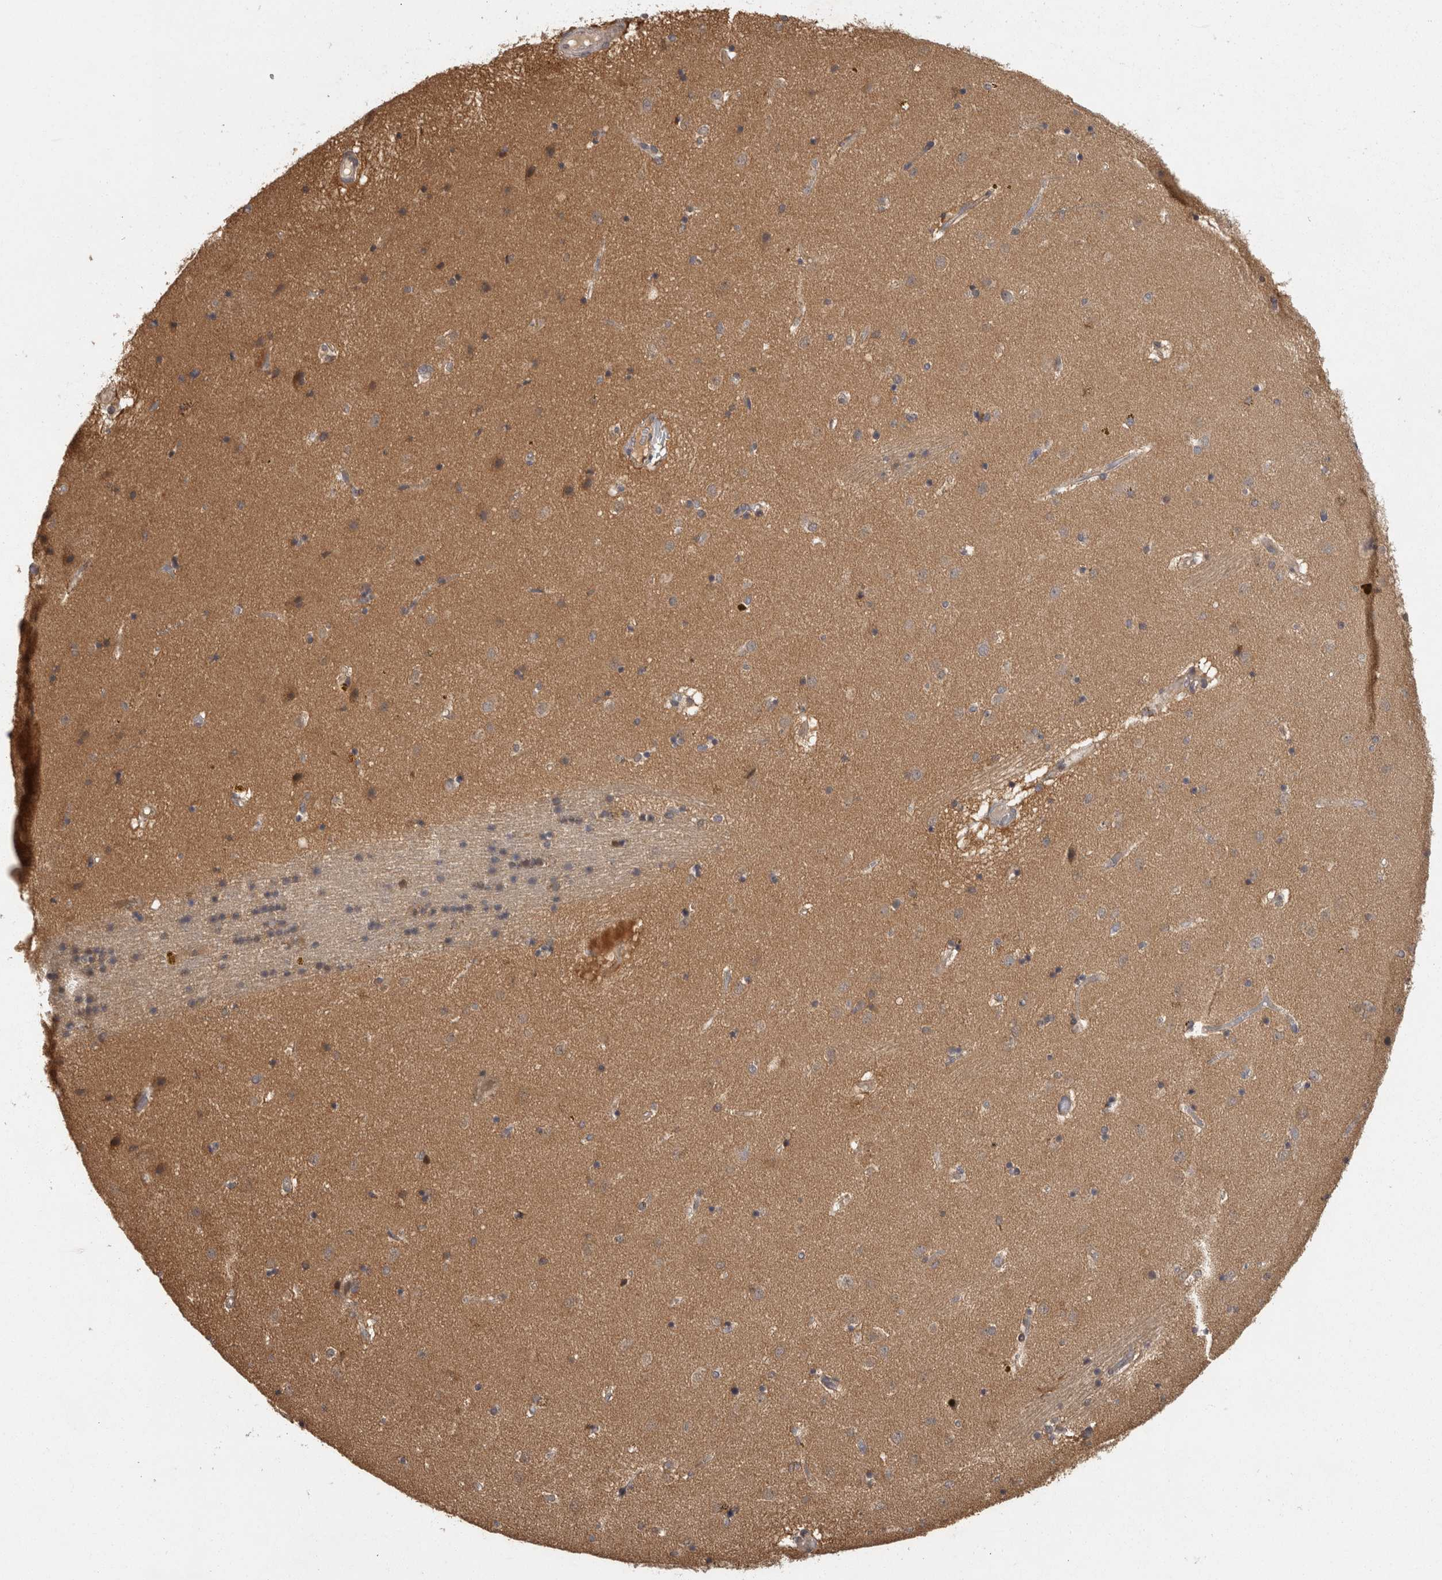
{"staining": {"intensity": "weak", "quantity": "25%-75%", "location": "cytoplasmic/membranous"}, "tissue": "caudate", "cell_type": "Glial cells", "image_type": "normal", "snomed": [{"axis": "morphology", "description": "Normal tissue, NOS"}, {"axis": "topography", "description": "Lateral ventricle wall"}], "caption": "Immunohistochemical staining of unremarkable caudate shows 25%-75% levels of weak cytoplasmic/membranous protein staining in about 25%-75% of glial cells. (DAB = brown stain, brightfield microscopy at high magnification).", "gene": "ACAT2", "patient": {"sex": "male", "age": 70}}